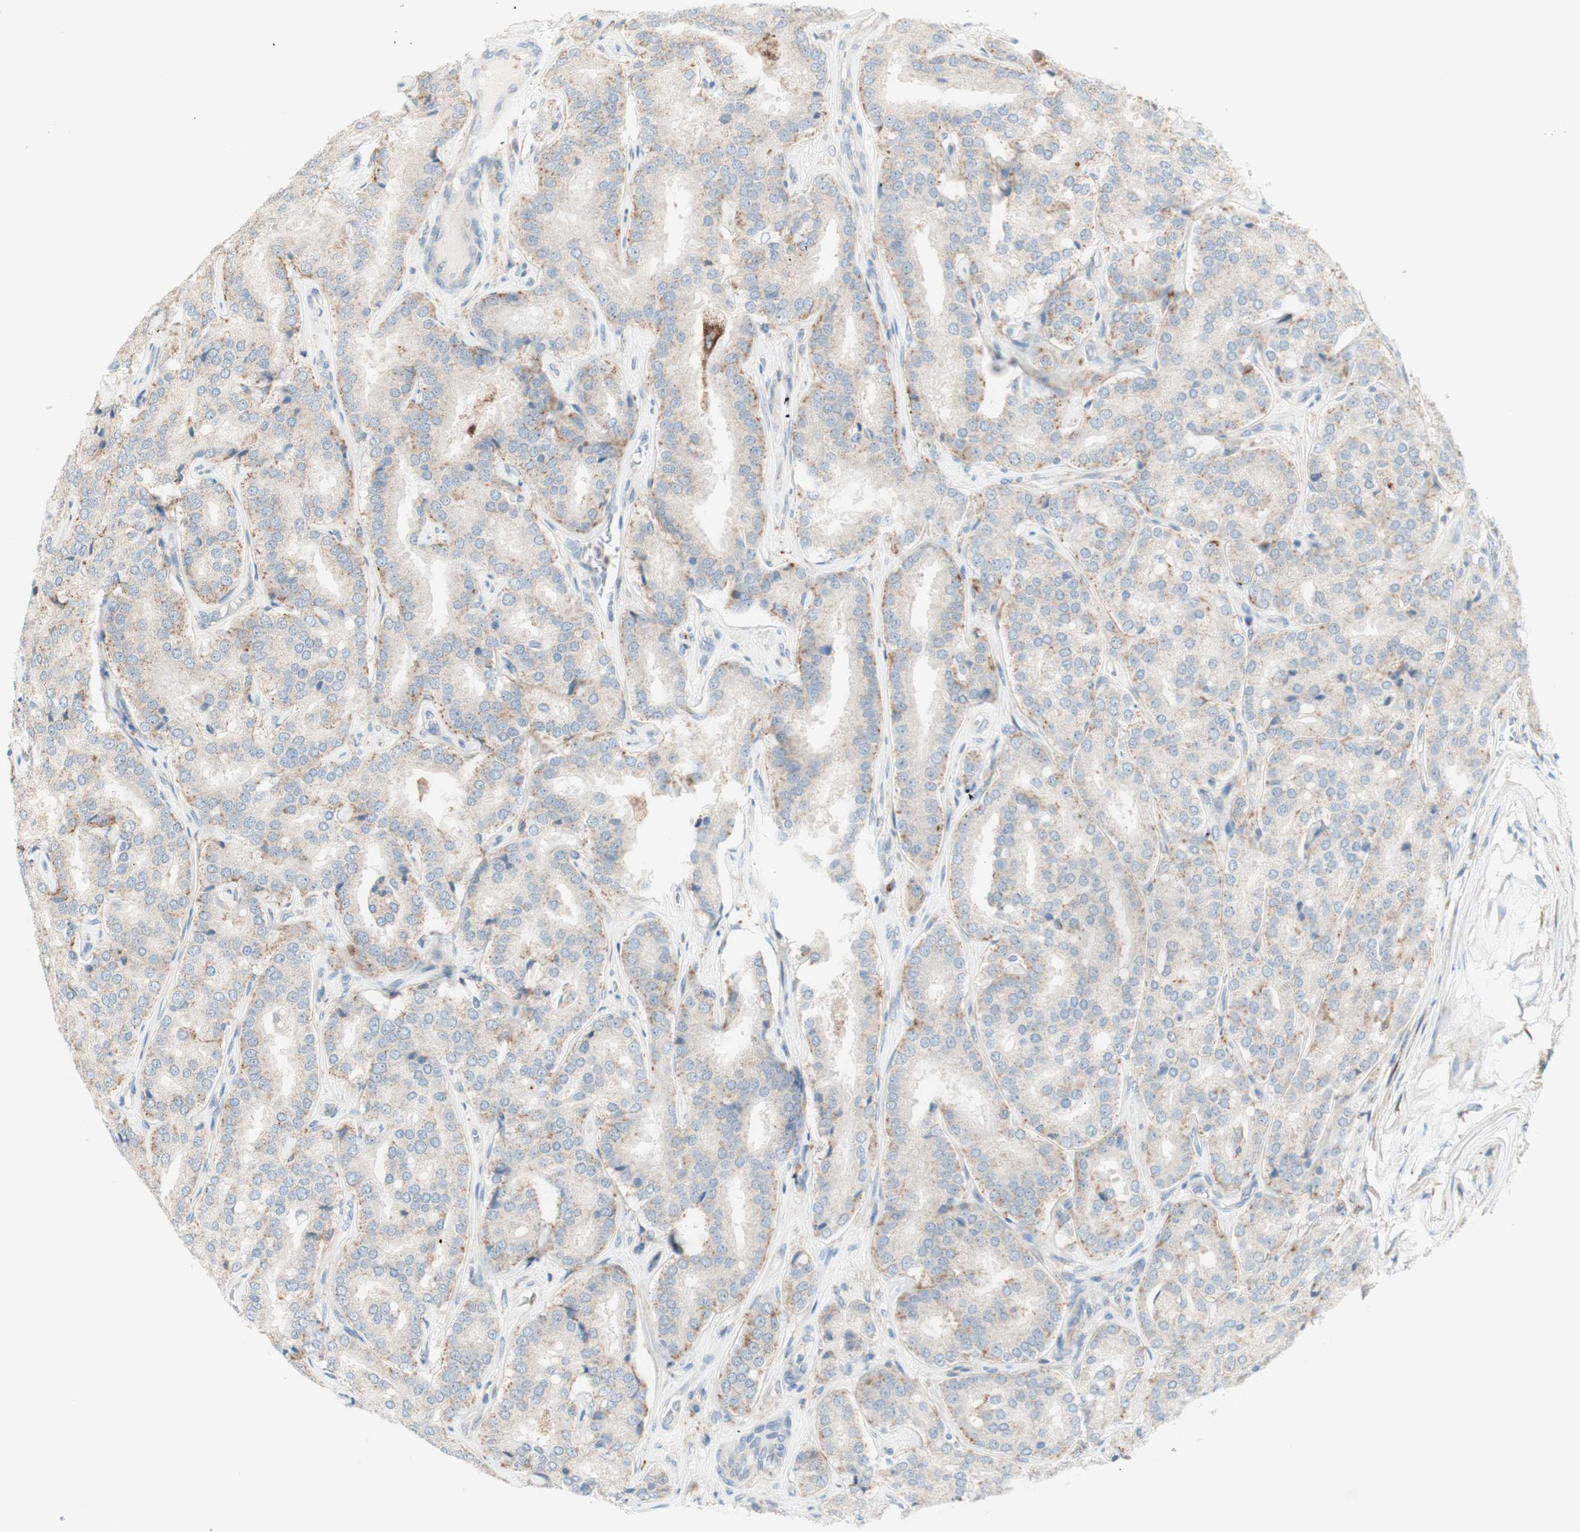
{"staining": {"intensity": "weak", "quantity": "25%-75%", "location": "cytoplasmic/membranous"}, "tissue": "prostate cancer", "cell_type": "Tumor cells", "image_type": "cancer", "snomed": [{"axis": "morphology", "description": "Adenocarcinoma, High grade"}, {"axis": "topography", "description": "Prostate"}], "caption": "Human prostate cancer (adenocarcinoma (high-grade)) stained for a protein (brown) shows weak cytoplasmic/membranous positive staining in approximately 25%-75% of tumor cells.", "gene": "GAPT", "patient": {"sex": "male", "age": 65}}